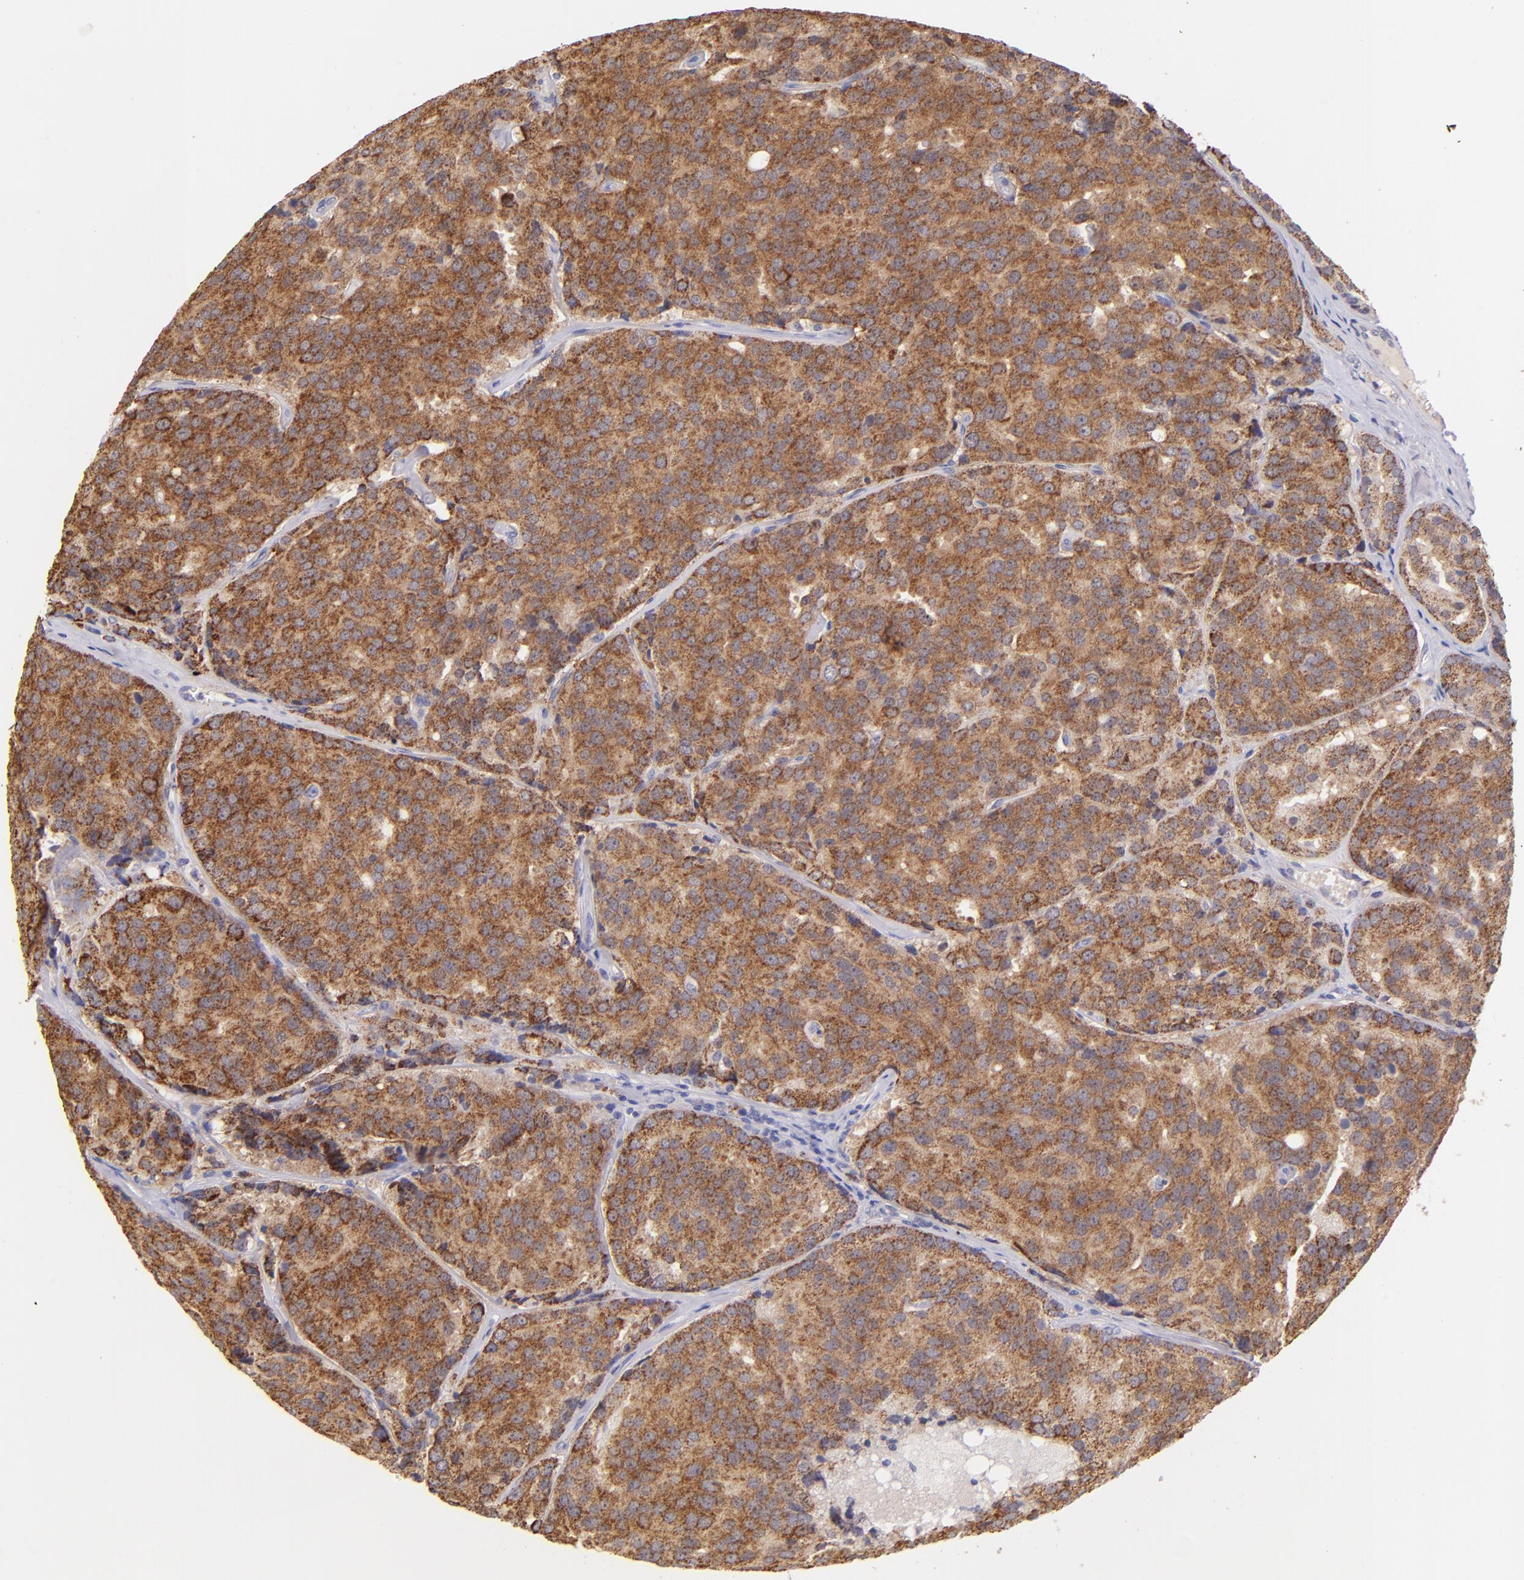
{"staining": {"intensity": "moderate", "quantity": ">75%", "location": "cytoplasmic/membranous"}, "tissue": "prostate cancer", "cell_type": "Tumor cells", "image_type": "cancer", "snomed": [{"axis": "morphology", "description": "Adenocarcinoma, High grade"}, {"axis": "topography", "description": "Prostate"}], "caption": "Prostate cancer (high-grade adenocarcinoma) stained with immunohistochemistry shows moderate cytoplasmic/membranous positivity in about >75% of tumor cells.", "gene": "SH2D4A", "patient": {"sex": "male", "age": 64}}